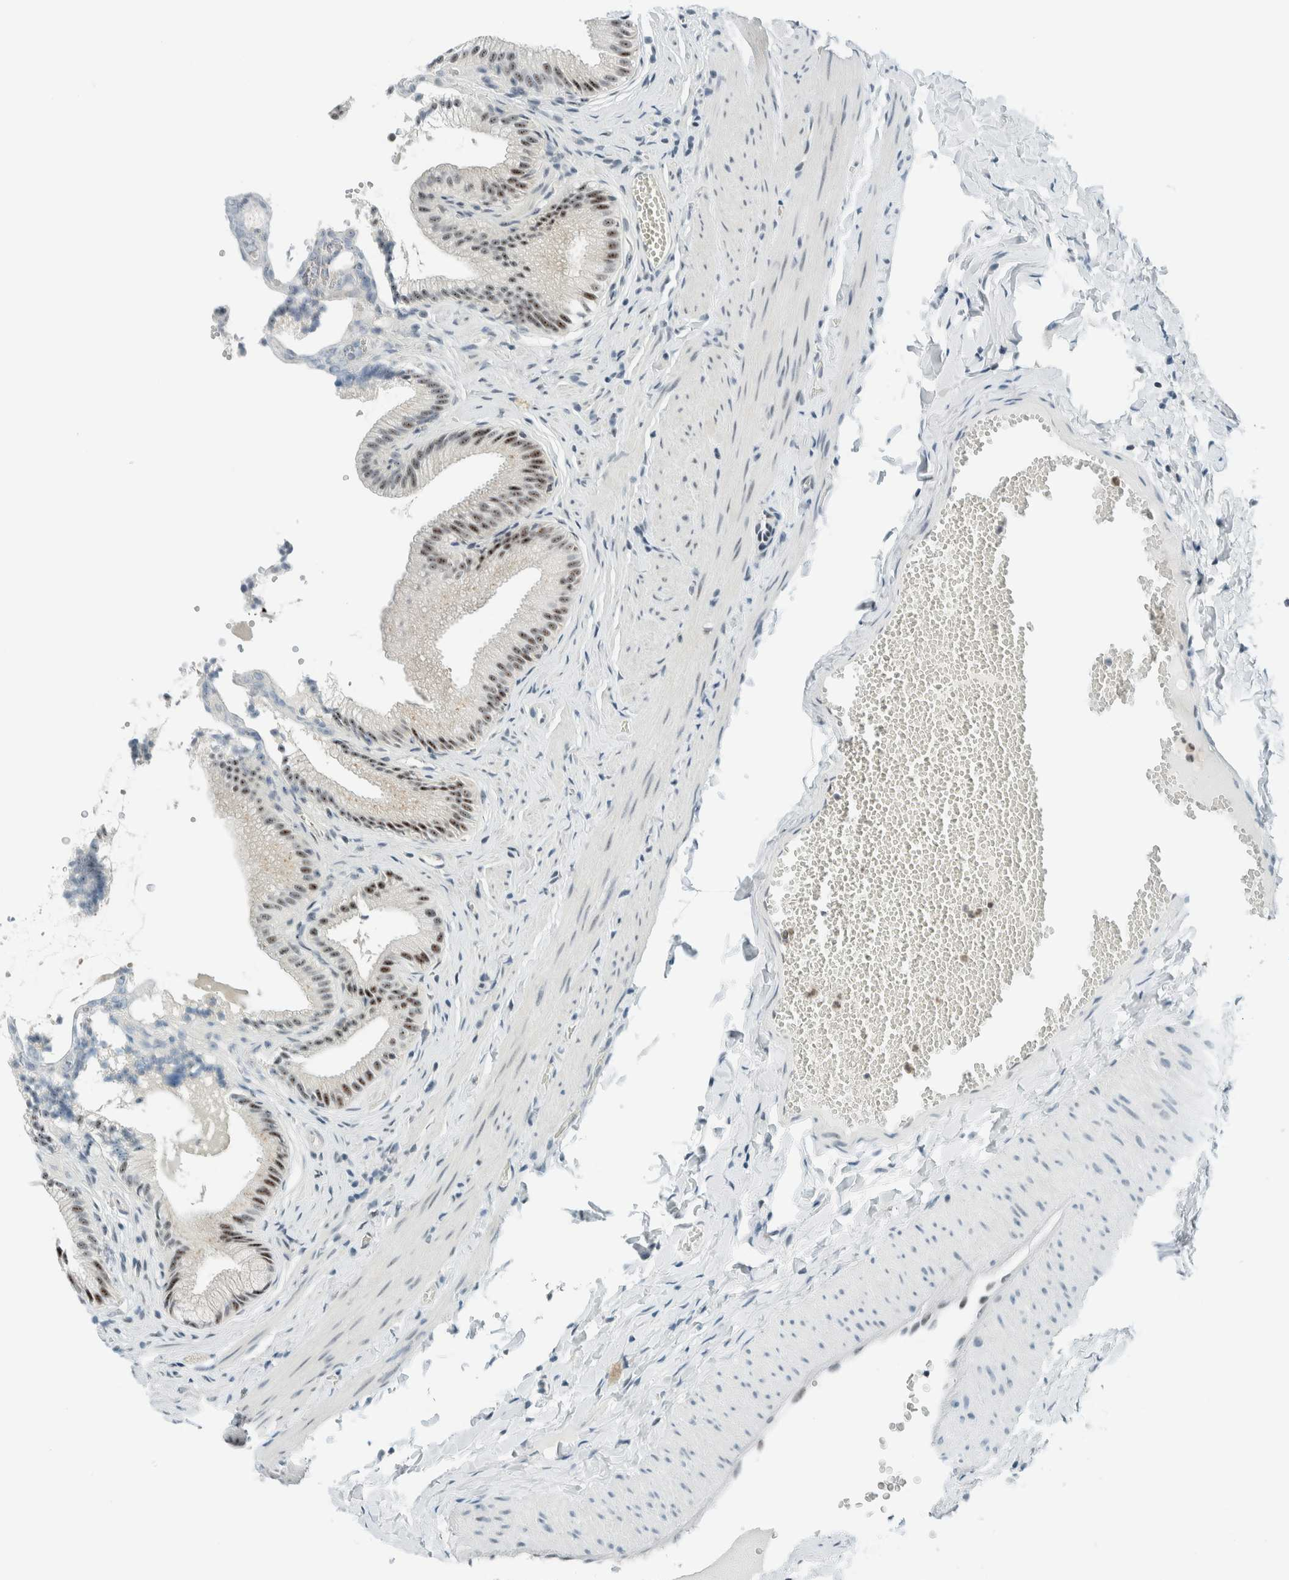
{"staining": {"intensity": "moderate", "quantity": ">75%", "location": "nuclear"}, "tissue": "gallbladder", "cell_type": "Glandular cells", "image_type": "normal", "snomed": [{"axis": "morphology", "description": "Normal tissue, NOS"}, {"axis": "topography", "description": "Gallbladder"}], "caption": "Protein expression analysis of unremarkable human gallbladder reveals moderate nuclear staining in approximately >75% of glandular cells. (IHC, brightfield microscopy, high magnification).", "gene": "CYSRT1", "patient": {"sex": "male", "age": 38}}